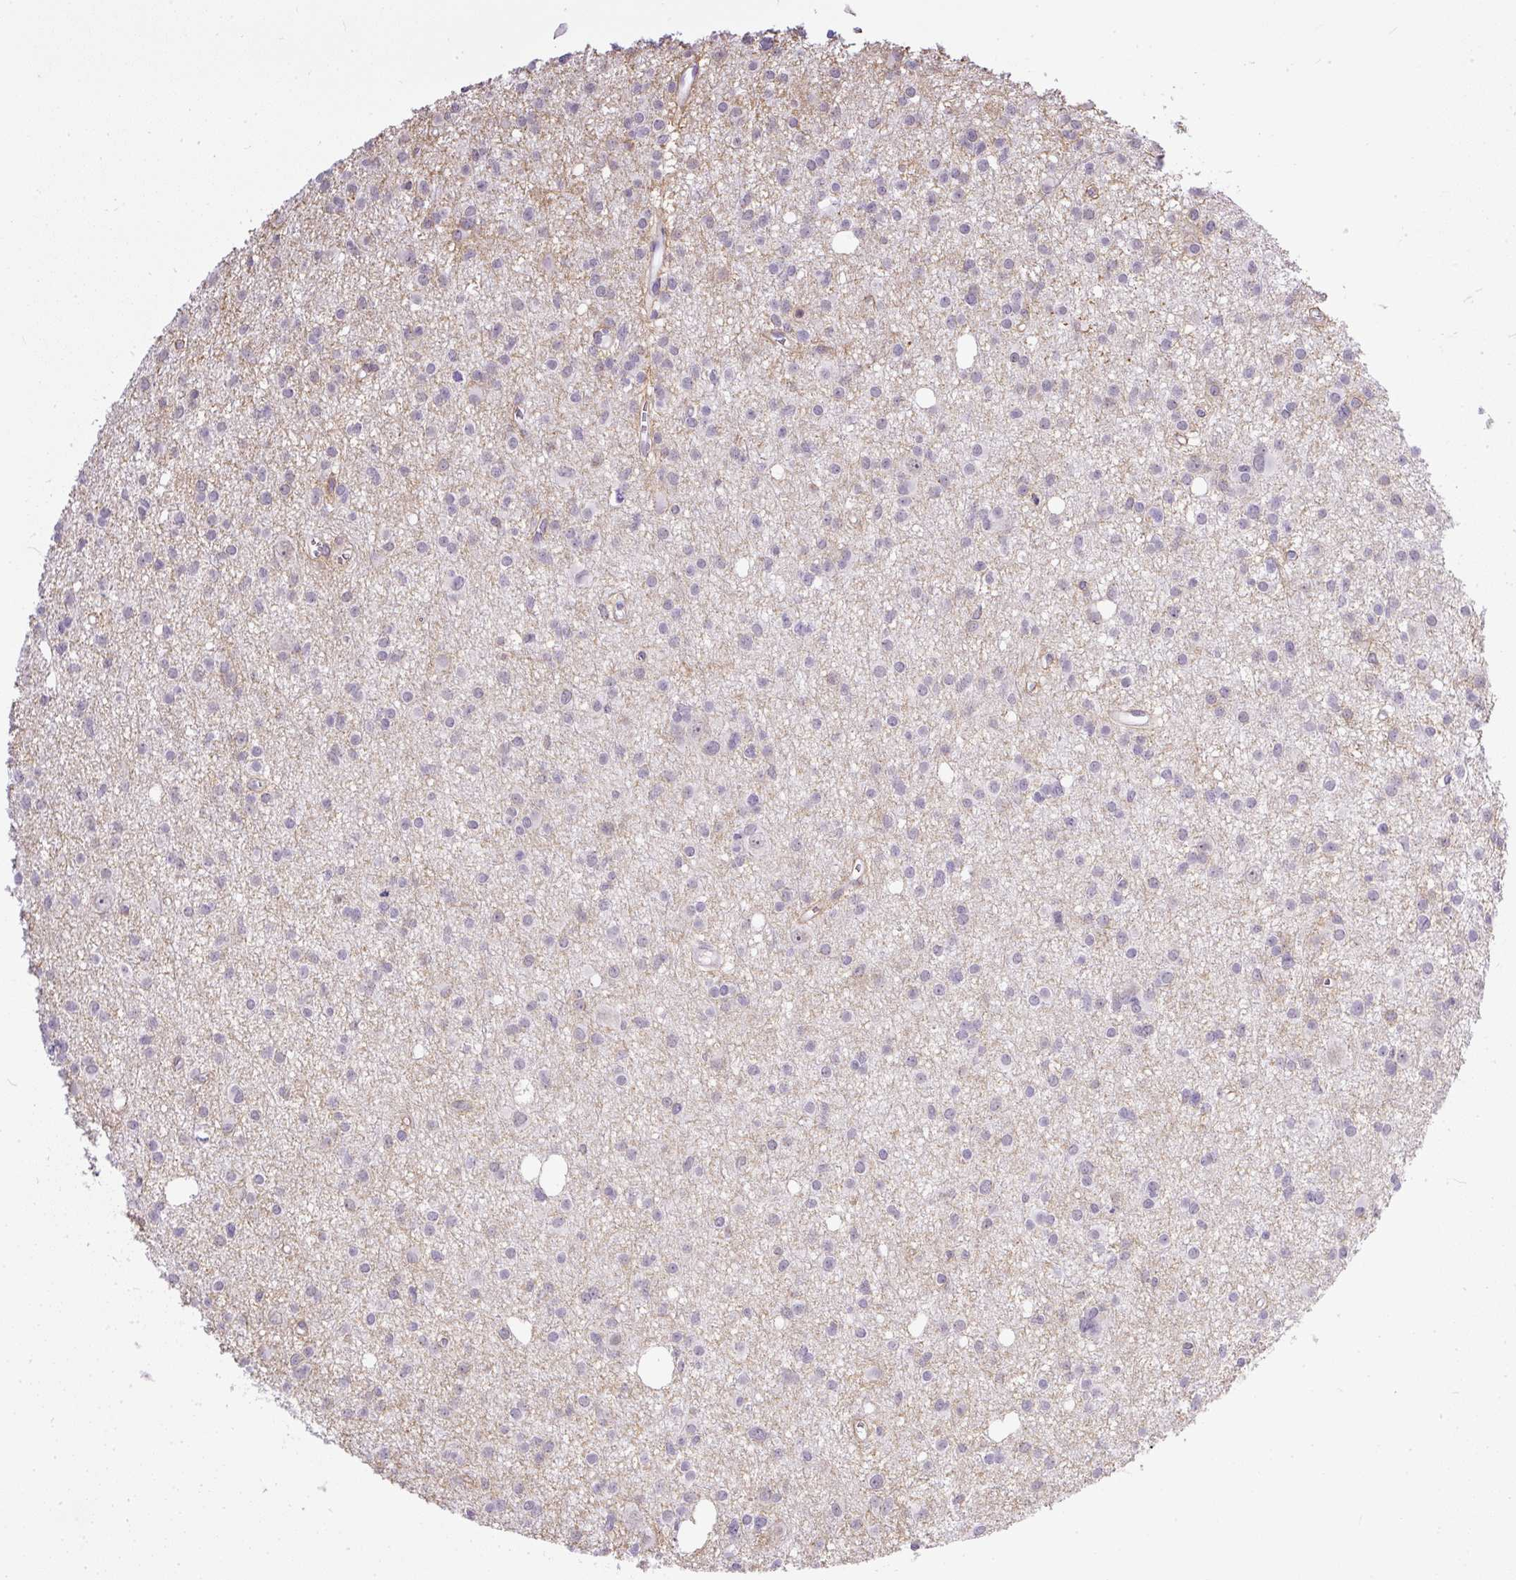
{"staining": {"intensity": "negative", "quantity": "none", "location": "none"}, "tissue": "glioma", "cell_type": "Tumor cells", "image_type": "cancer", "snomed": [{"axis": "morphology", "description": "Glioma, malignant, High grade"}, {"axis": "topography", "description": "Brain"}], "caption": "An image of malignant glioma (high-grade) stained for a protein exhibits no brown staining in tumor cells.", "gene": "WNT10B", "patient": {"sex": "male", "age": 23}}